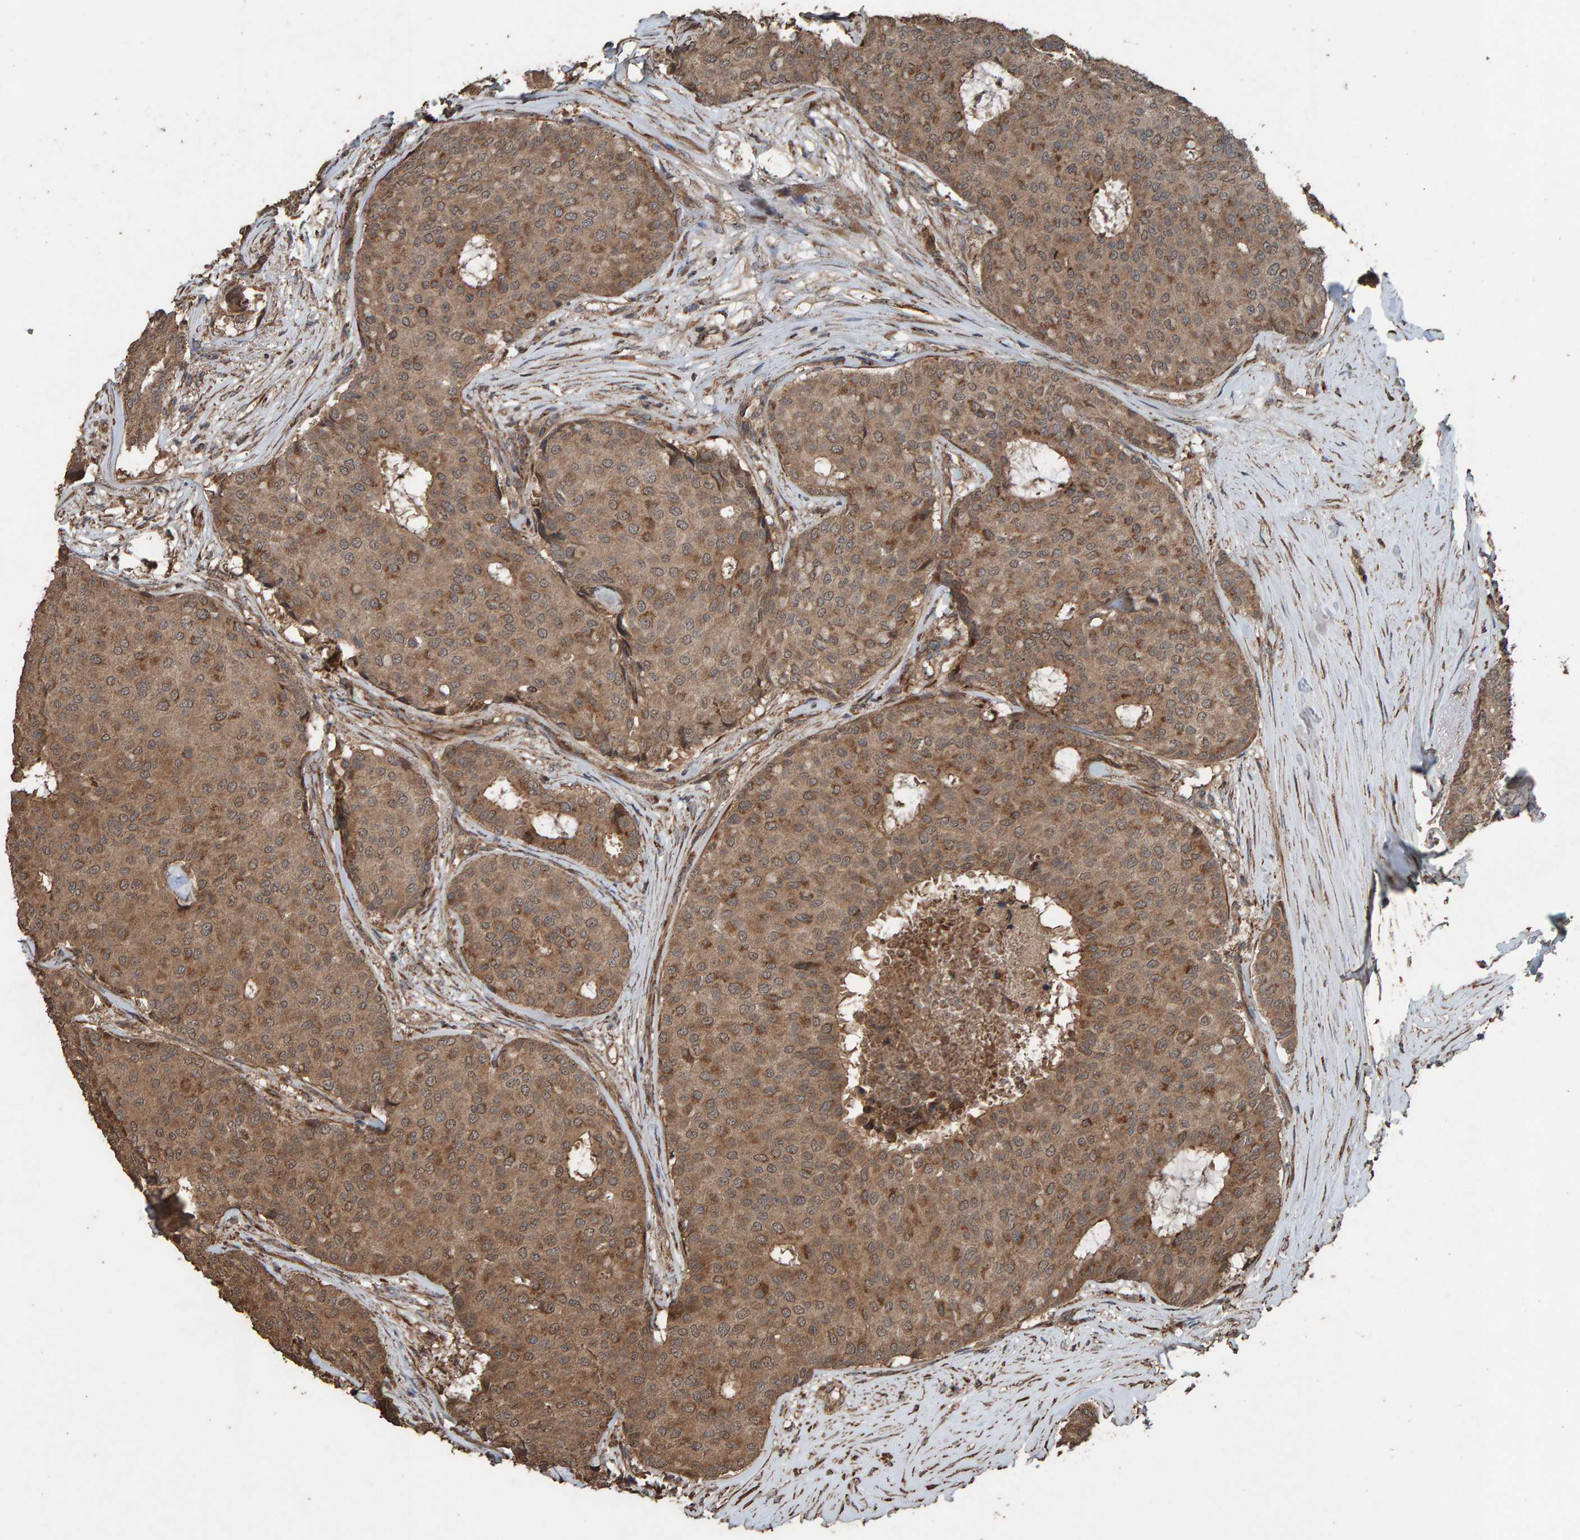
{"staining": {"intensity": "moderate", "quantity": ">75%", "location": "cytoplasmic/membranous"}, "tissue": "breast cancer", "cell_type": "Tumor cells", "image_type": "cancer", "snomed": [{"axis": "morphology", "description": "Duct carcinoma"}, {"axis": "topography", "description": "Breast"}], "caption": "This micrograph reveals breast cancer stained with IHC to label a protein in brown. The cytoplasmic/membranous of tumor cells show moderate positivity for the protein. Nuclei are counter-stained blue.", "gene": "DUS1L", "patient": {"sex": "female", "age": 75}}